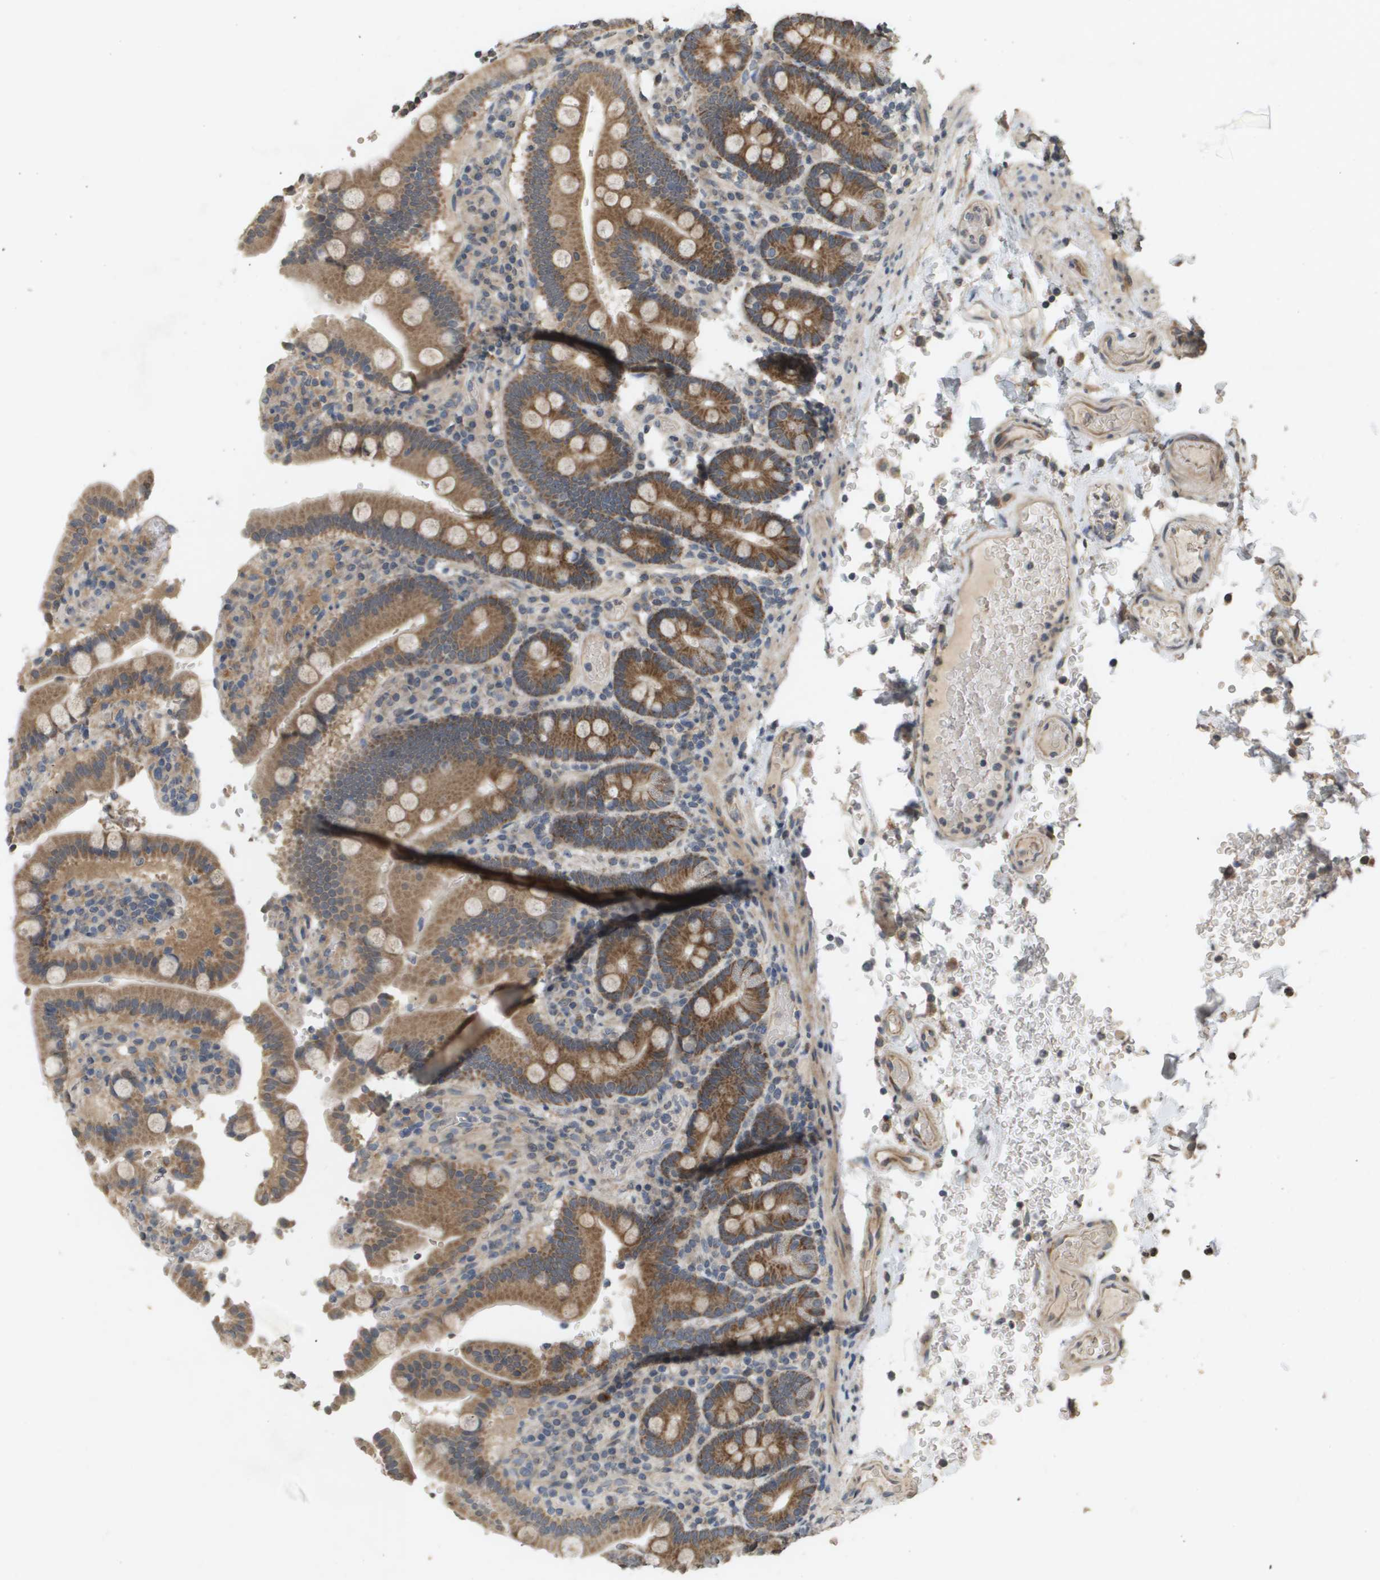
{"staining": {"intensity": "moderate", "quantity": ">75%", "location": "cytoplasmic/membranous"}, "tissue": "duodenum", "cell_type": "Glandular cells", "image_type": "normal", "snomed": [{"axis": "morphology", "description": "Normal tissue, NOS"}, {"axis": "topography", "description": "Small intestine, NOS"}], "caption": "The photomicrograph exhibits staining of normal duodenum, revealing moderate cytoplasmic/membranous protein staining (brown color) within glandular cells. The protein is stained brown, and the nuclei are stained in blue (DAB (3,3'-diaminobenzidine) IHC with brightfield microscopy, high magnification).", "gene": "RAB21", "patient": {"sex": "female", "age": 71}}